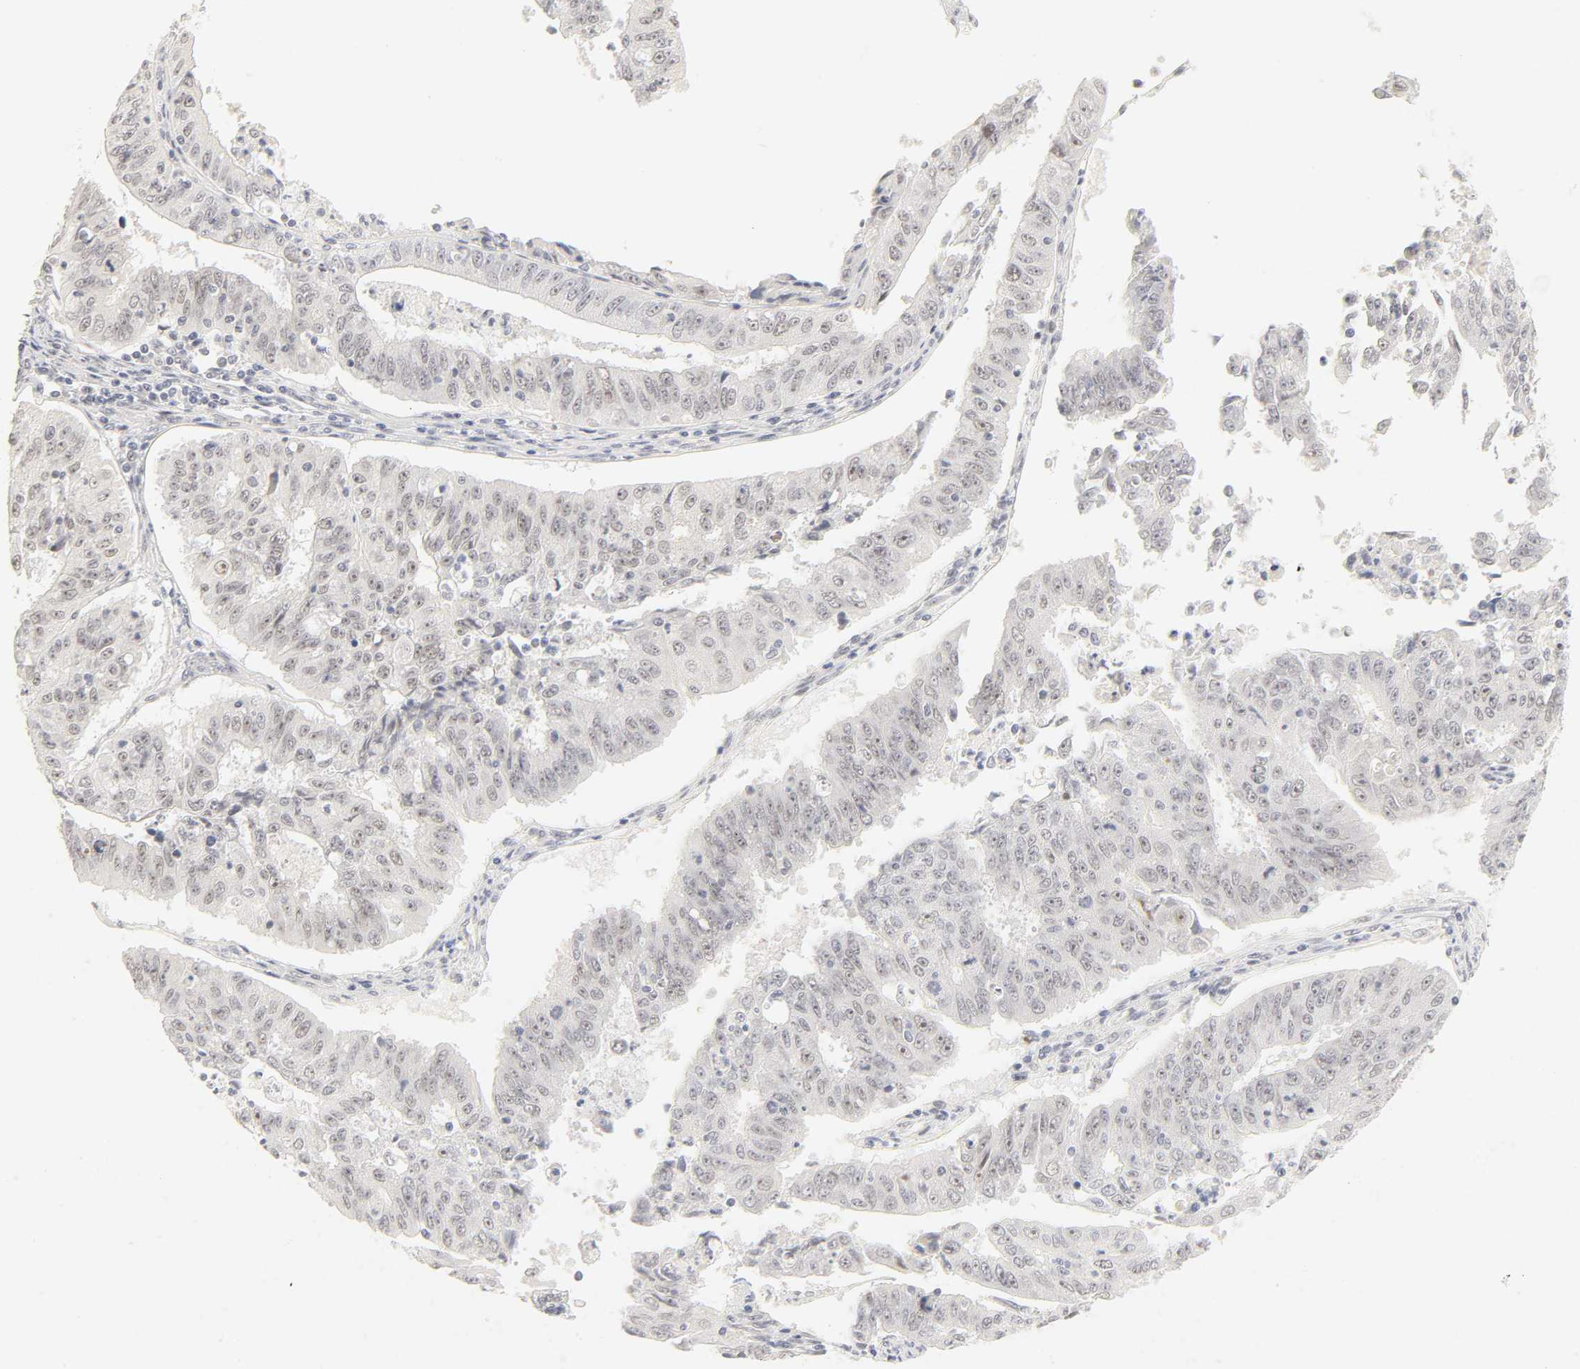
{"staining": {"intensity": "weak", "quantity": "<25%", "location": "nuclear"}, "tissue": "endometrial cancer", "cell_type": "Tumor cells", "image_type": "cancer", "snomed": [{"axis": "morphology", "description": "Adenocarcinoma, NOS"}, {"axis": "topography", "description": "Endometrium"}], "caption": "Immunohistochemistry image of adenocarcinoma (endometrial) stained for a protein (brown), which shows no expression in tumor cells.", "gene": "MNAT1", "patient": {"sex": "female", "age": 42}}